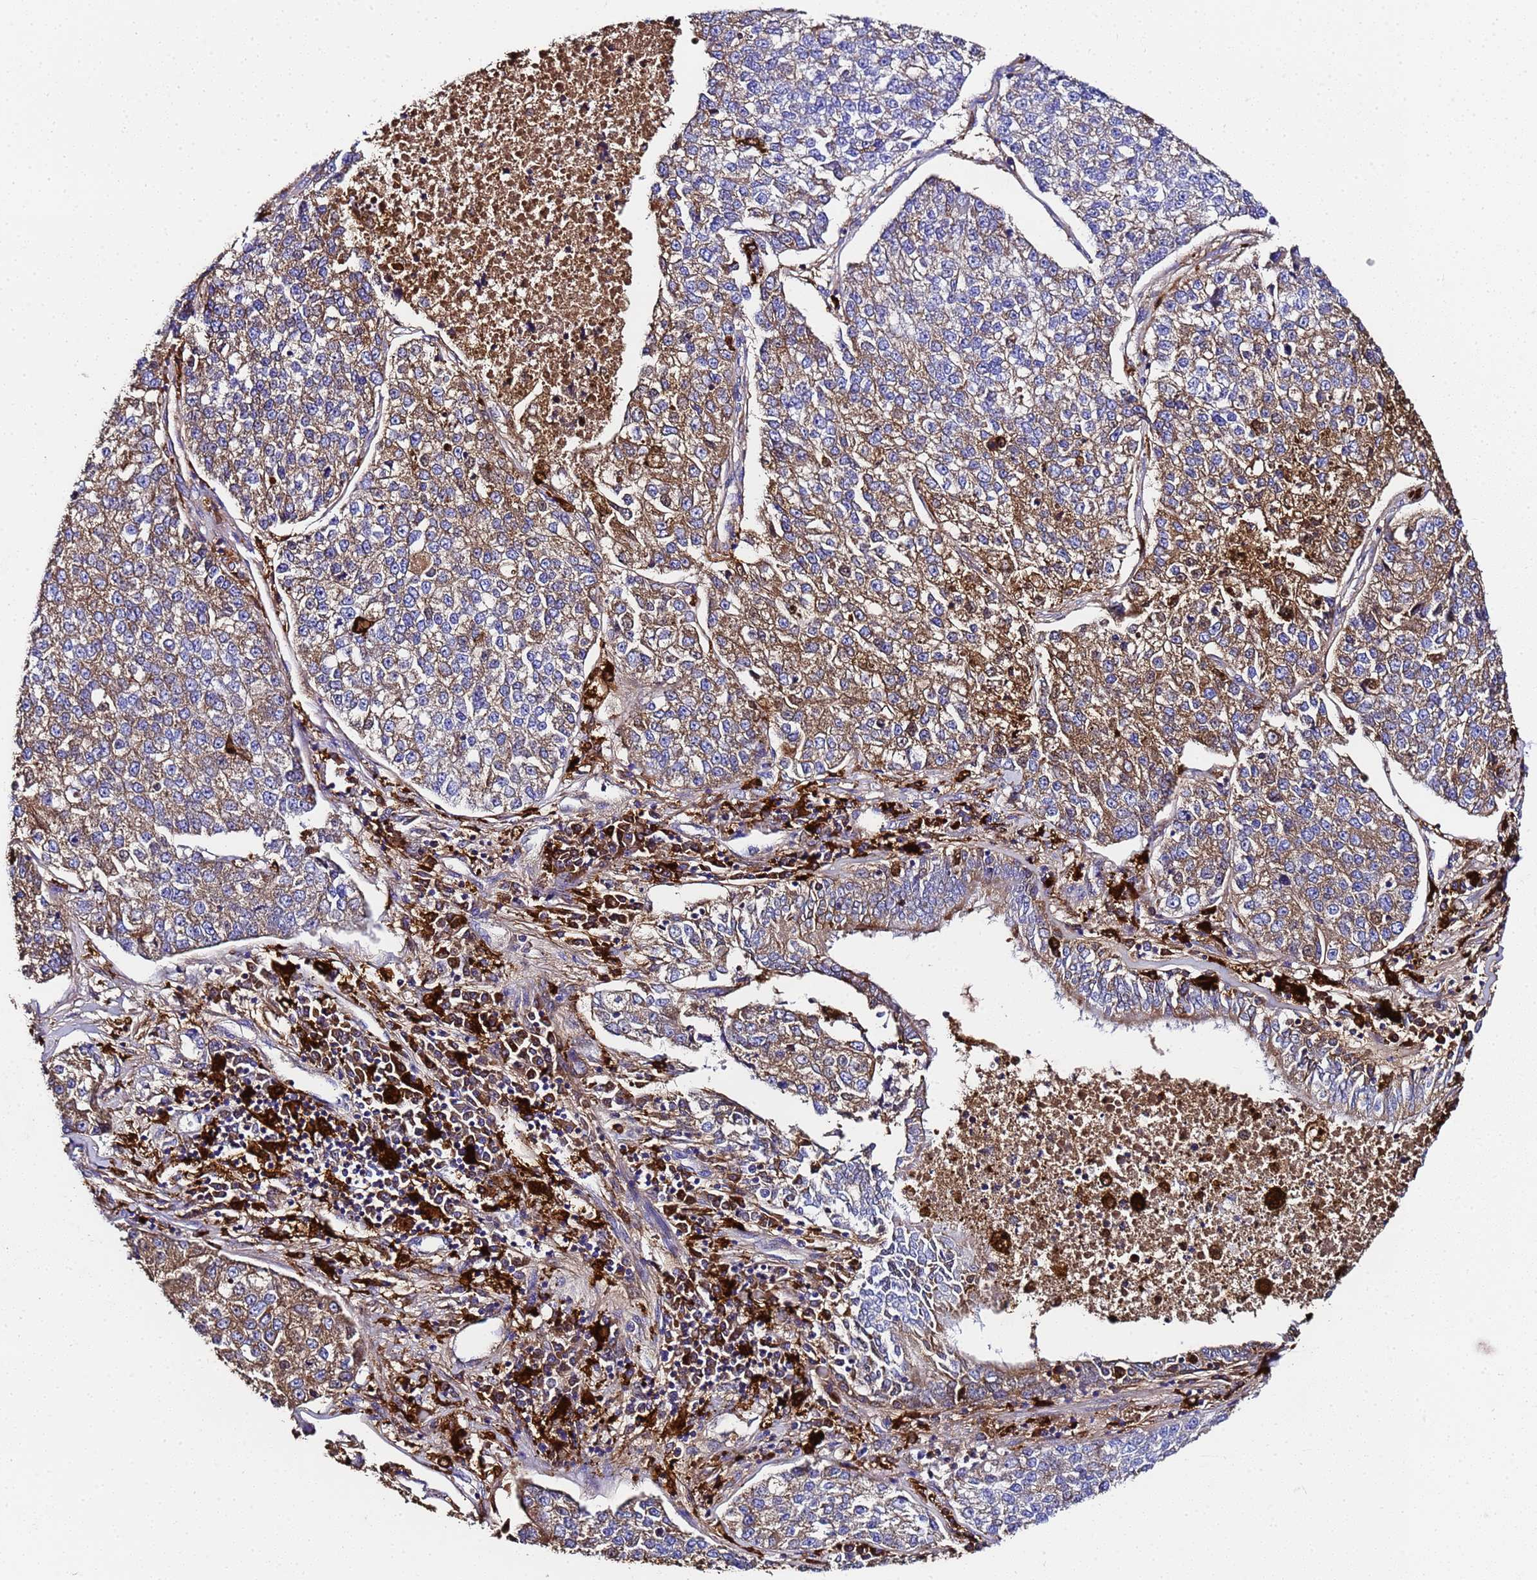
{"staining": {"intensity": "moderate", "quantity": "25%-75%", "location": "cytoplasmic/membranous"}, "tissue": "lung cancer", "cell_type": "Tumor cells", "image_type": "cancer", "snomed": [{"axis": "morphology", "description": "Adenocarcinoma, NOS"}, {"axis": "topography", "description": "Lung"}], "caption": "Lung cancer stained with a protein marker reveals moderate staining in tumor cells.", "gene": "FTL", "patient": {"sex": "male", "age": 49}}